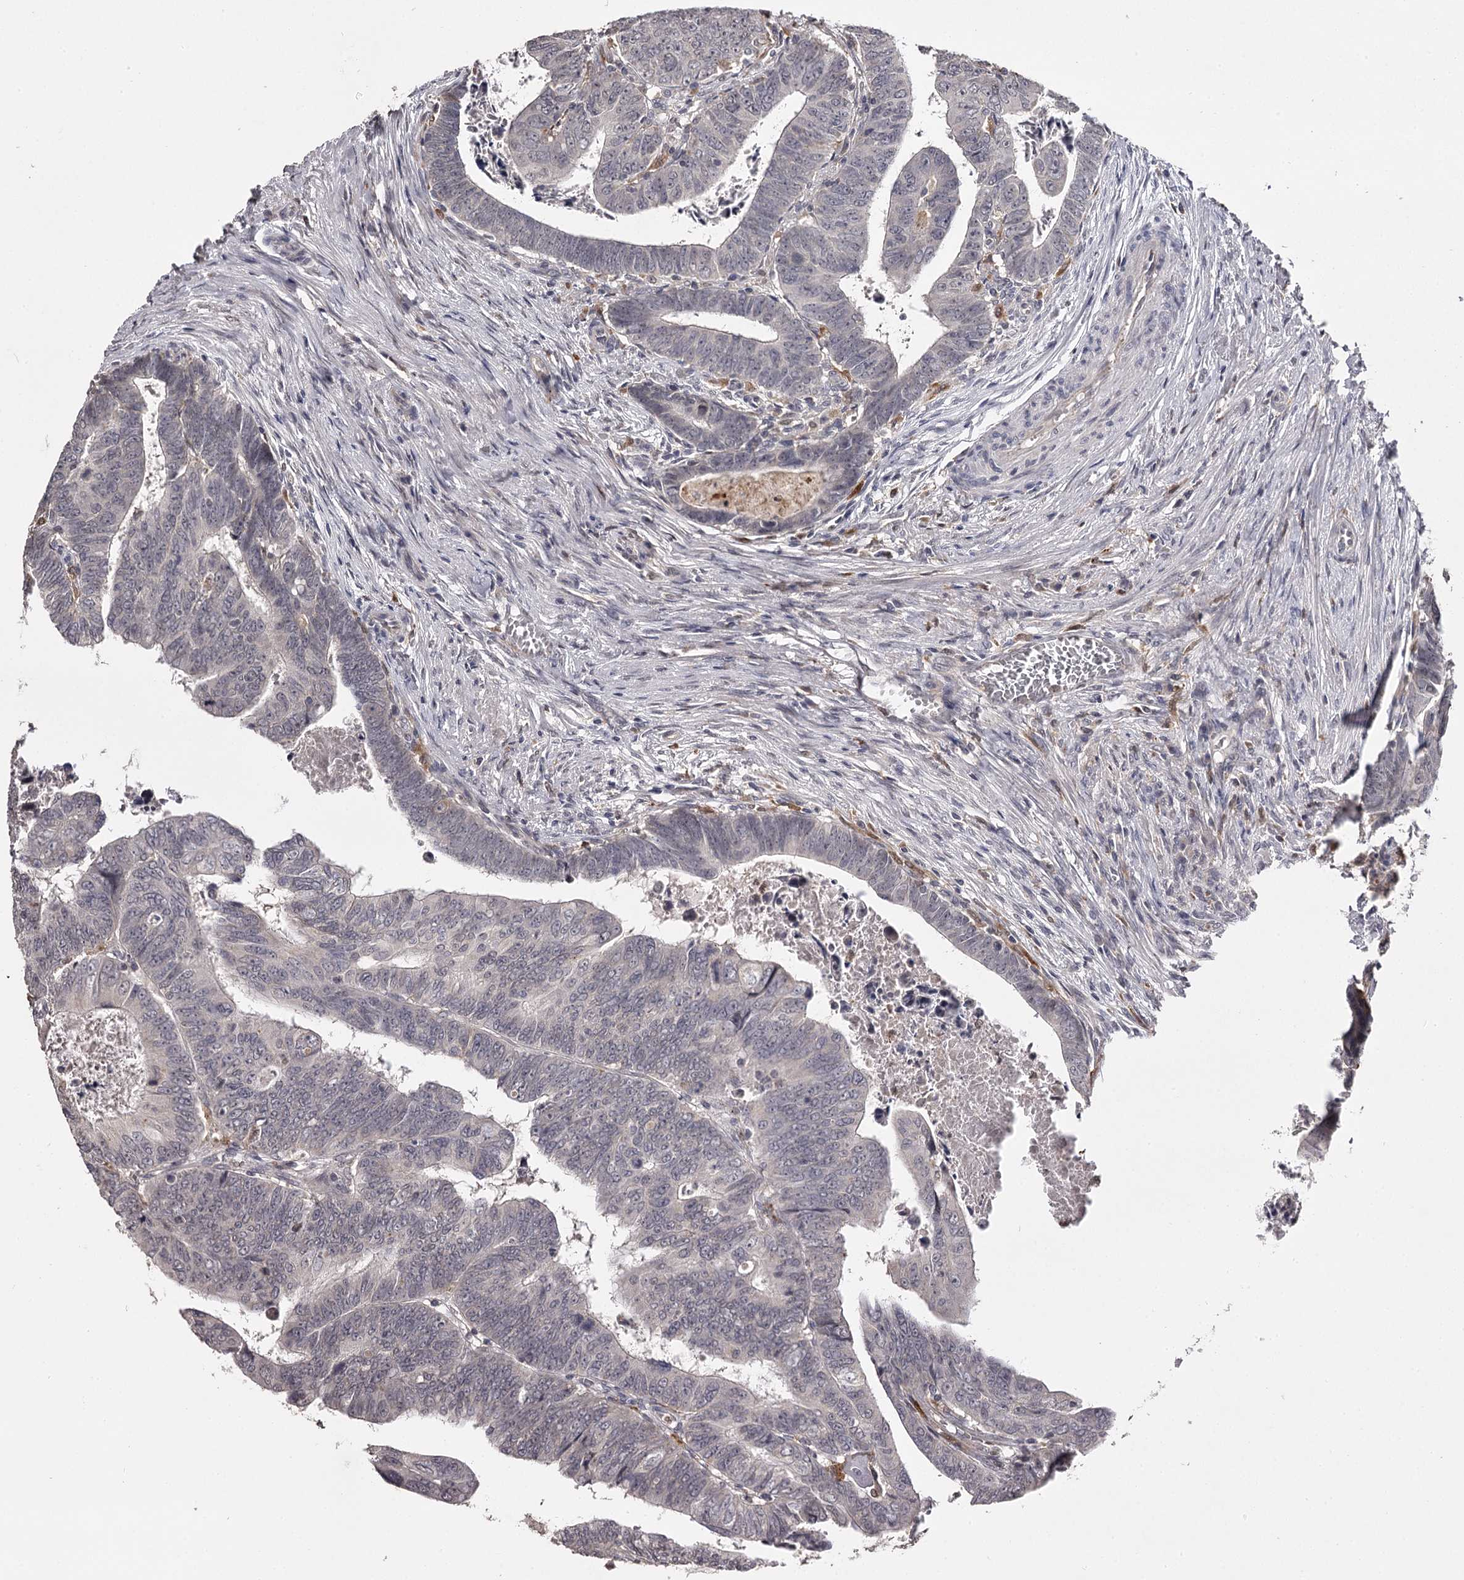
{"staining": {"intensity": "negative", "quantity": "none", "location": "none"}, "tissue": "colorectal cancer", "cell_type": "Tumor cells", "image_type": "cancer", "snomed": [{"axis": "morphology", "description": "Normal tissue, NOS"}, {"axis": "morphology", "description": "Adenocarcinoma, NOS"}, {"axis": "topography", "description": "Rectum"}], "caption": "Histopathology image shows no significant protein expression in tumor cells of colorectal adenocarcinoma. The staining was performed using DAB (3,3'-diaminobenzidine) to visualize the protein expression in brown, while the nuclei were stained in blue with hematoxylin (Magnification: 20x).", "gene": "SLC32A1", "patient": {"sex": "female", "age": 65}}